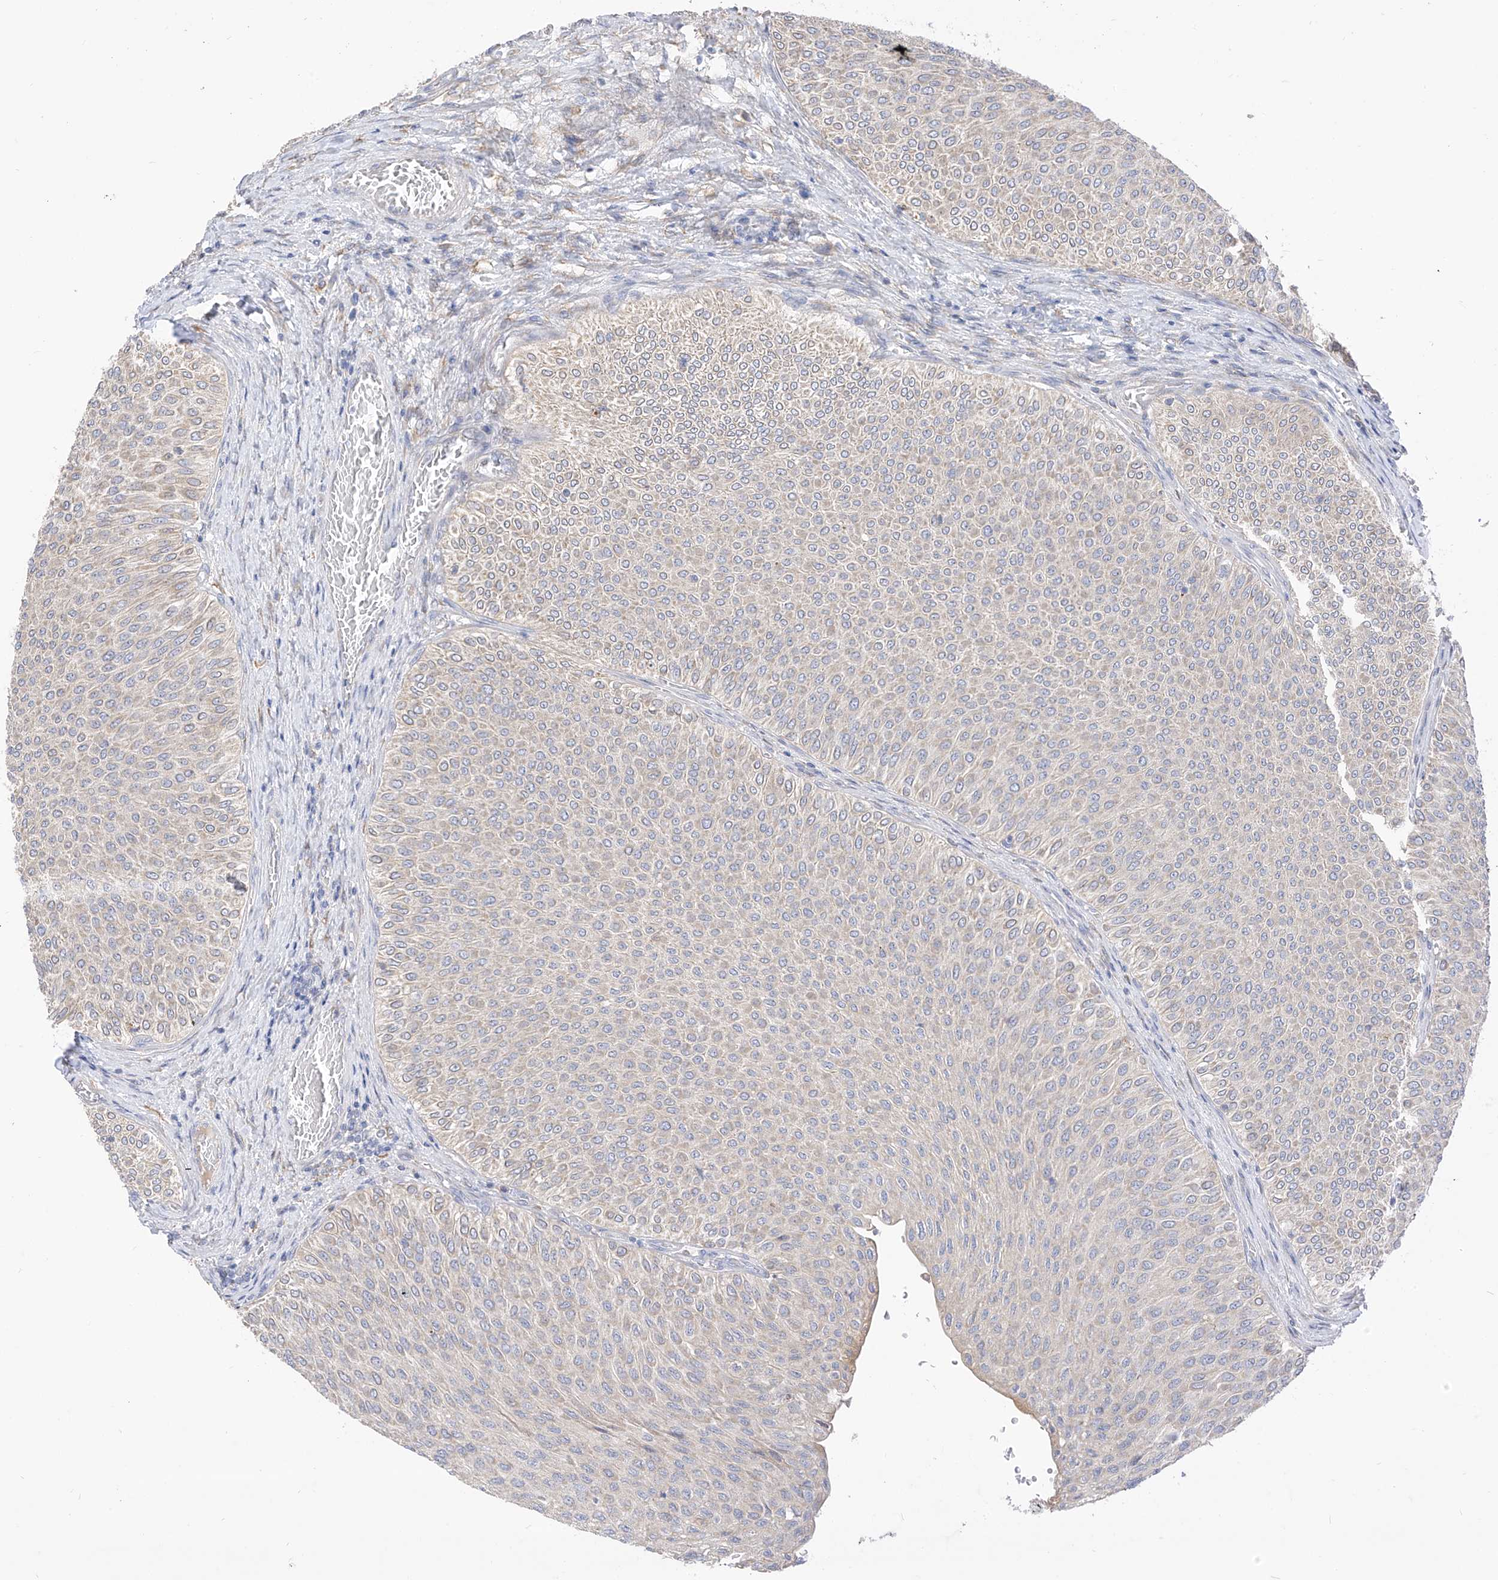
{"staining": {"intensity": "weak", "quantity": ">75%", "location": "cytoplasmic/membranous"}, "tissue": "urothelial cancer", "cell_type": "Tumor cells", "image_type": "cancer", "snomed": [{"axis": "morphology", "description": "Urothelial carcinoma, Low grade"}, {"axis": "topography", "description": "Urinary bladder"}], "caption": "Immunohistochemical staining of urothelial carcinoma (low-grade) reveals weak cytoplasmic/membranous protein positivity in approximately >75% of tumor cells. Nuclei are stained in blue.", "gene": "RASA2", "patient": {"sex": "male", "age": 78}}